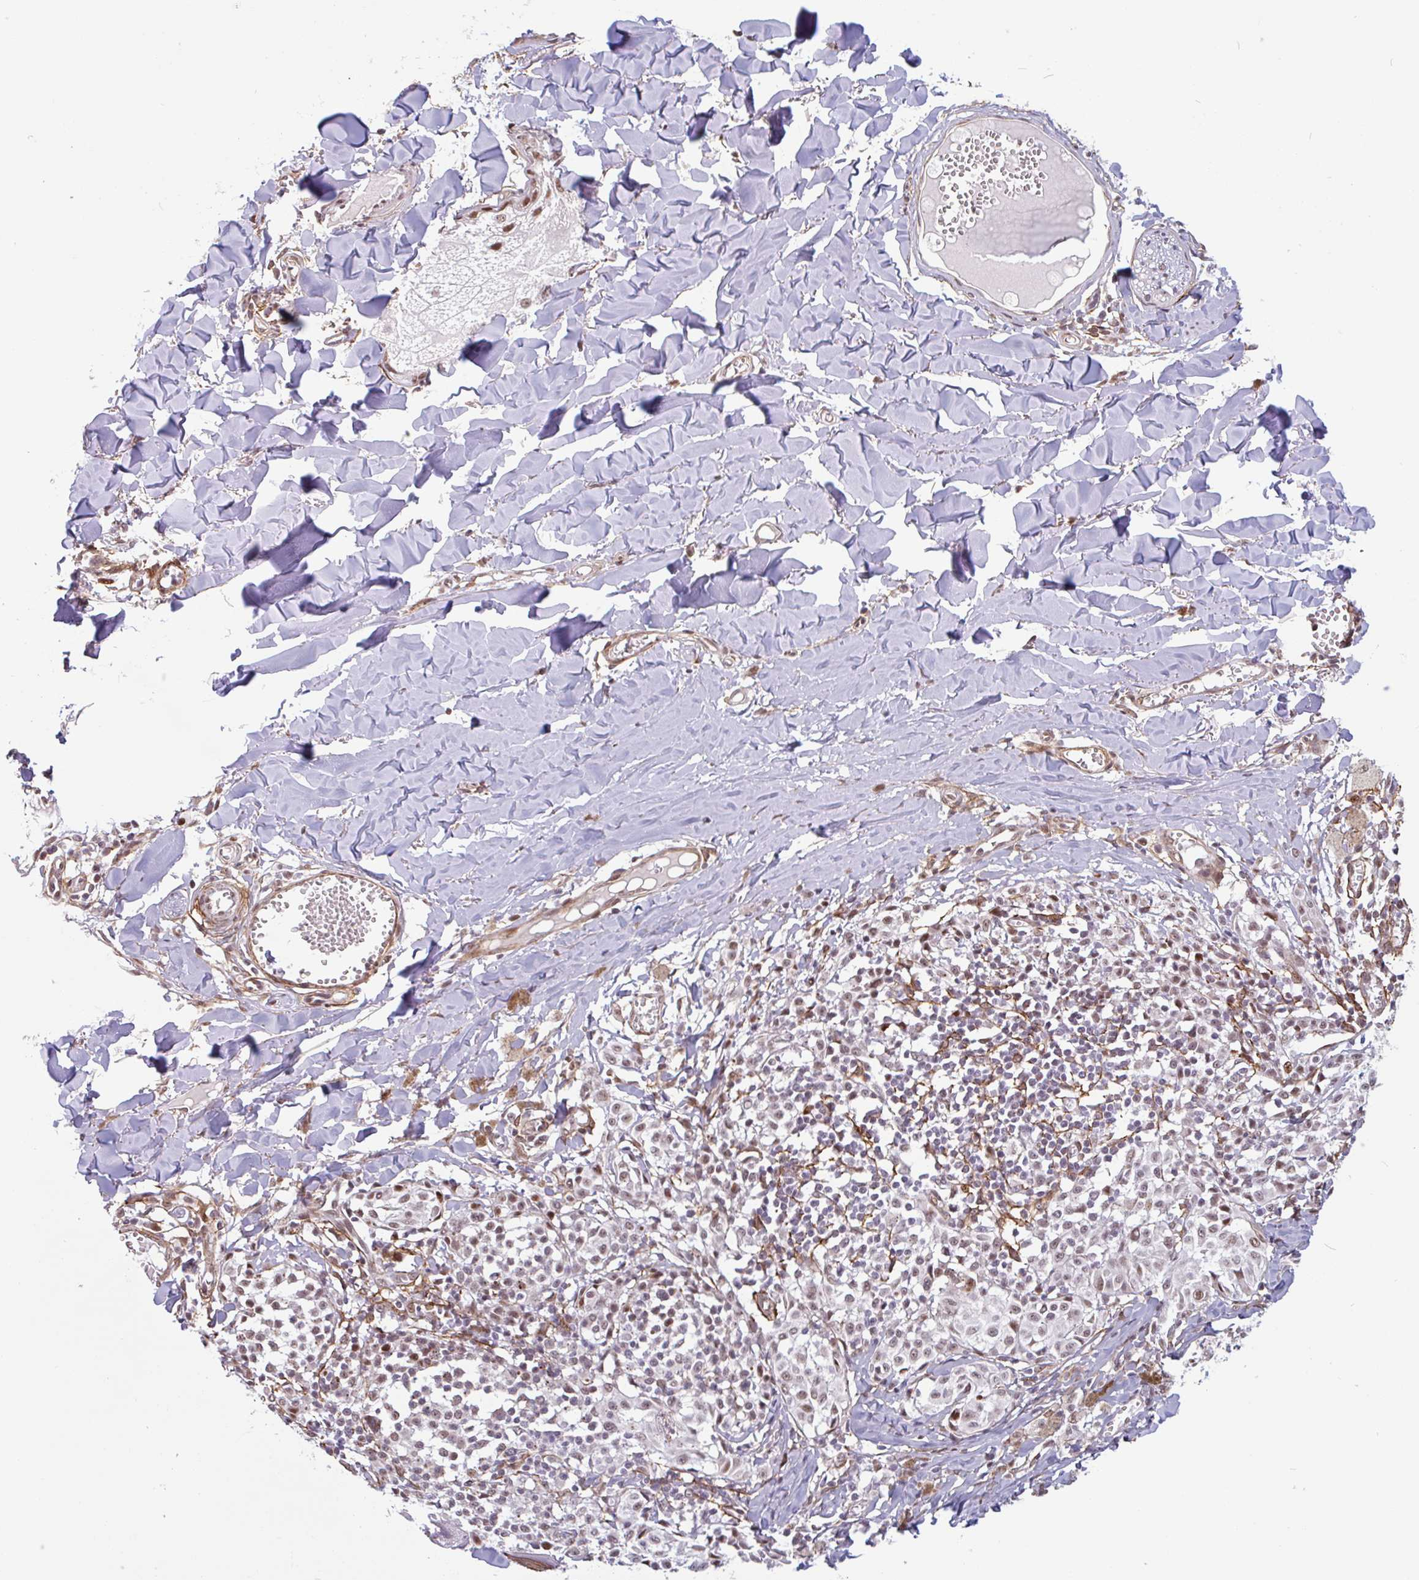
{"staining": {"intensity": "weak", "quantity": ">75%", "location": "nuclear"}, "tissue": "melanoma", "cell_type": "Tumor cells", "image_type": "cancer", "snomed": [{"axis": "morphology", "description": "Malignant melanoma, NOS"}, {"axis": "topography", "description": "Skin"}], "caption": "Weak nuclear positivity is seen in about >75% of tumor cells in malignant melanoma.", "gene": "TMEM119", "patient": {"sex": "female", "age": 43}}